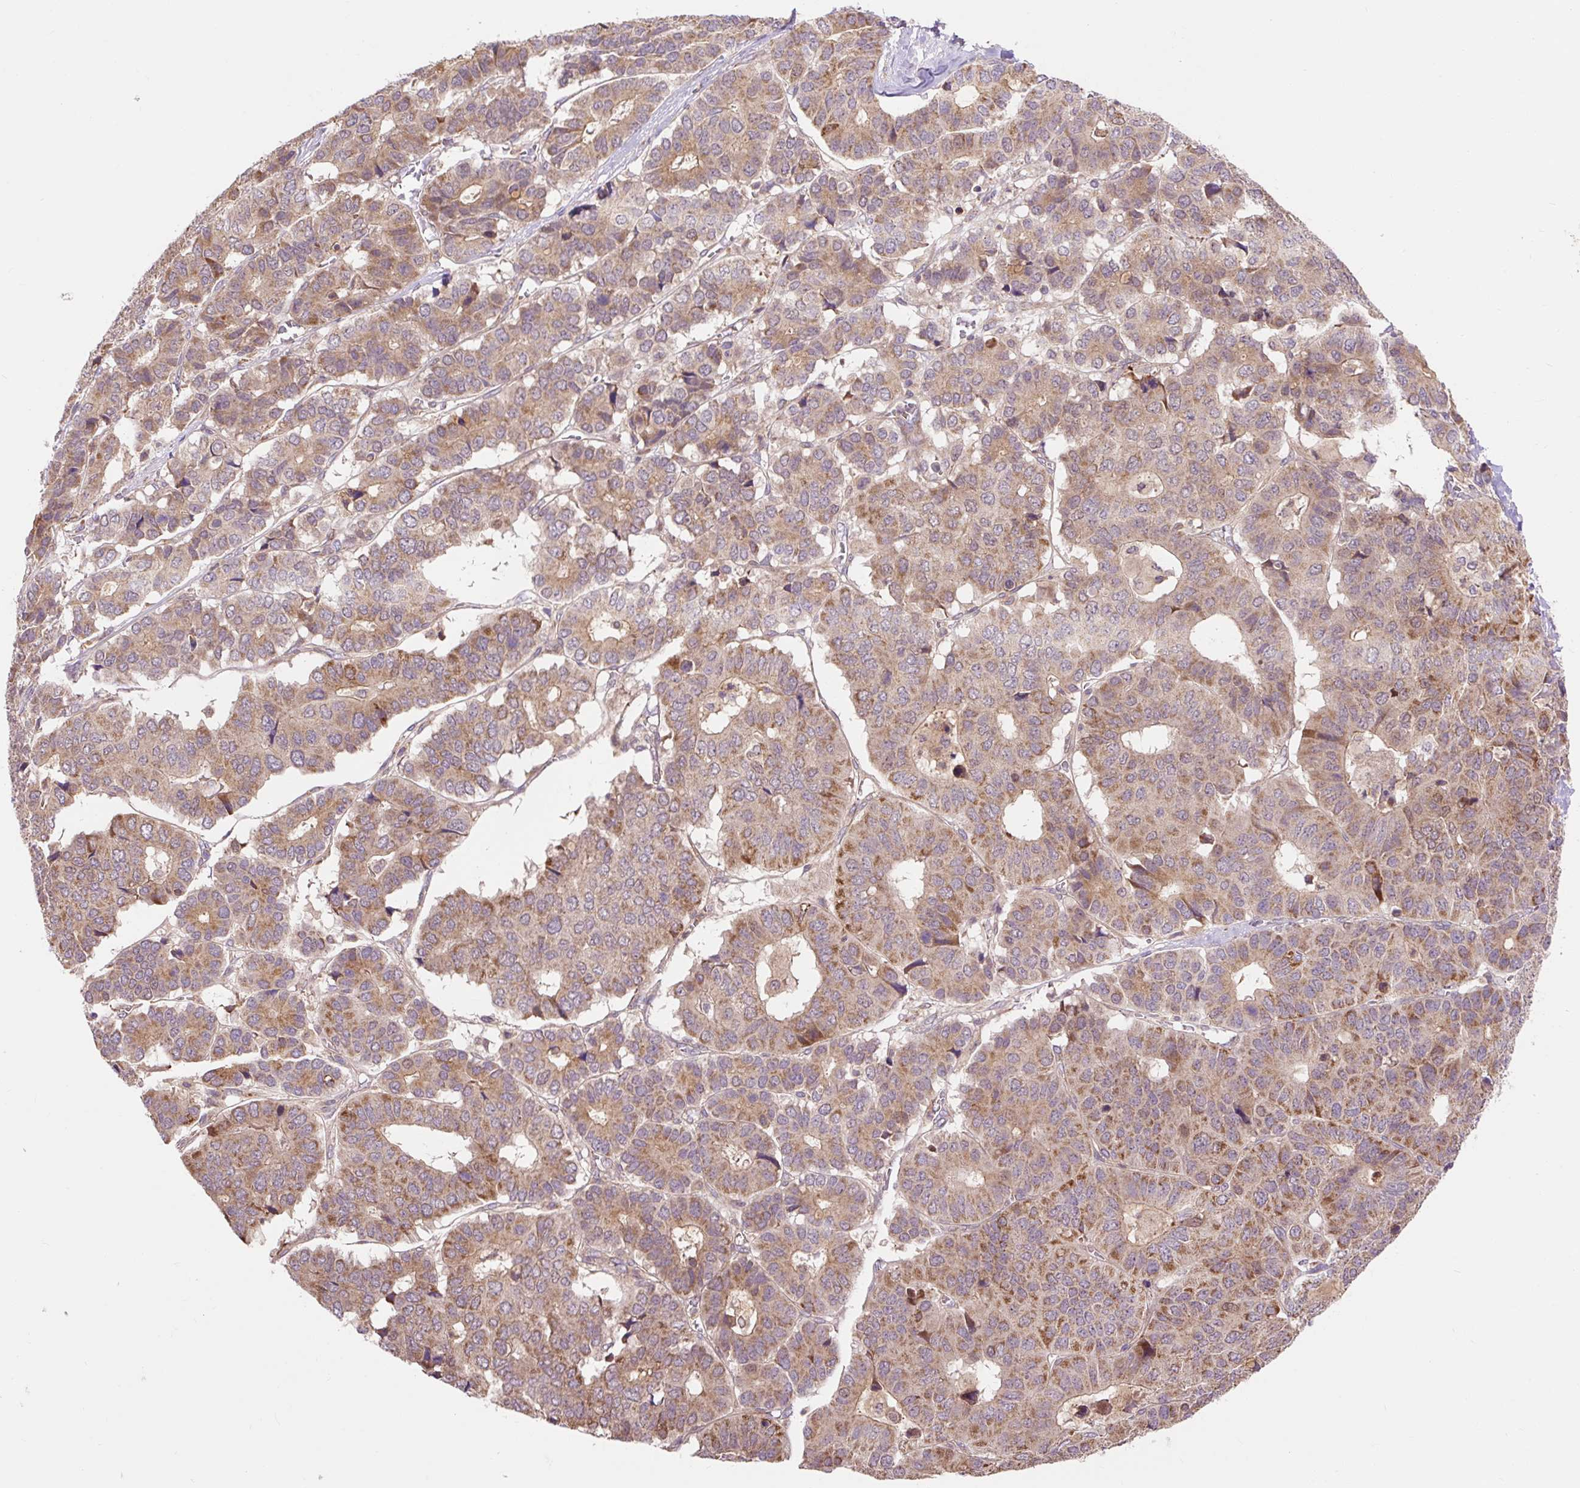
{"staining": {"intensity": "moderate", "quantity": ">75%", "location": "cytoplasmic/membranous"}, "tissue": "pancreatic cancer", "cell_type": "Tumor cells", "image_type": "cancer", "snomed": [{"axis": "morphology", "description": "Adenocarcinoma, NOS"}, {"axis": "topography", "description": "Pancreas"}], "caption": "Pancreatic cancer (adenocarcinoma) stained with IHC shows moderate cytoplasmic/membranous expression in approximately >75% of tumor cells.", "gene": "TRIAP1", "patient": {"sex": "male", "age": 50}}